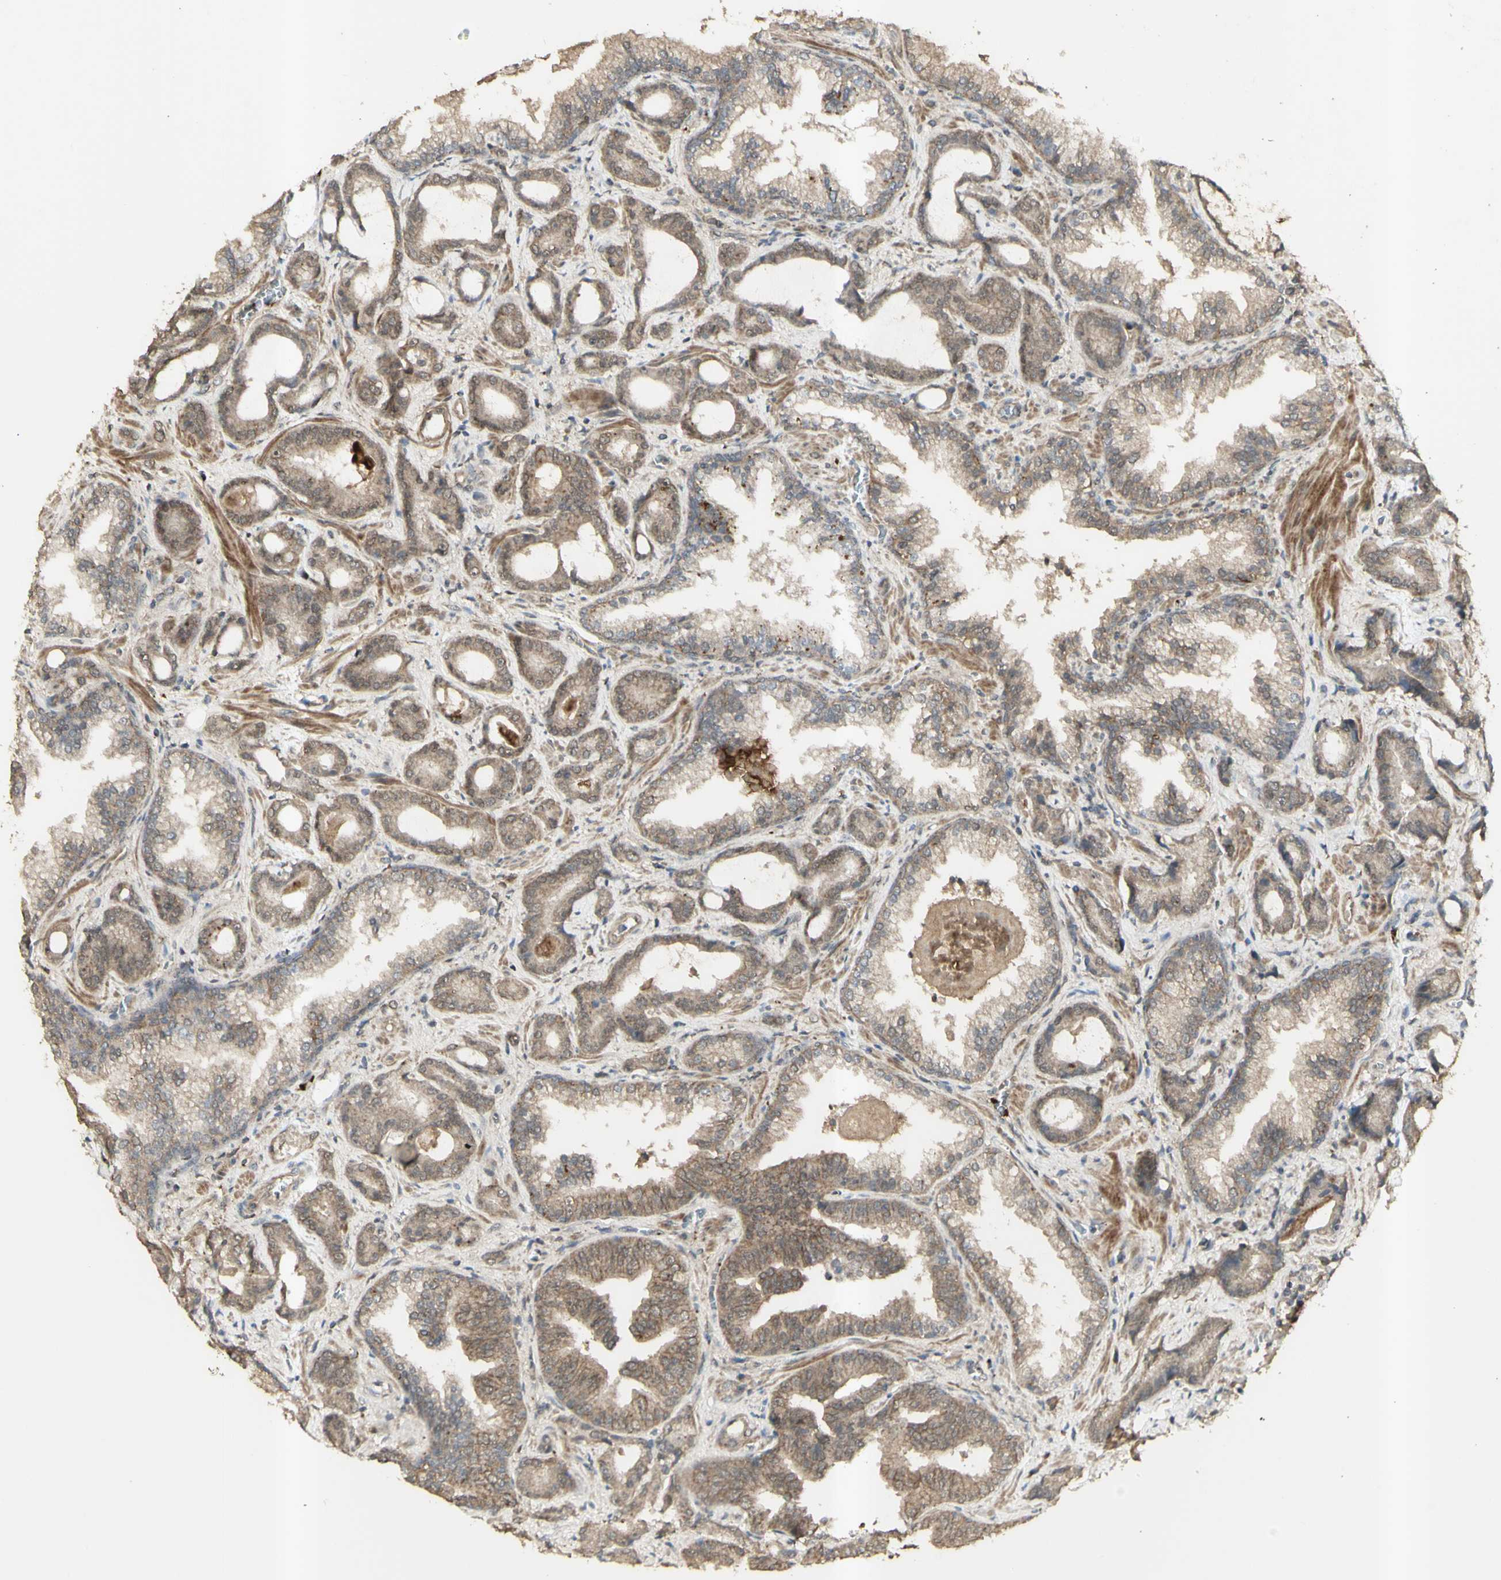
{"staining": {"intensity": "weak", "quantity": ">75%", "location": "cytoplasmic/membranous"}, "tissue": "prostate cancer", "cell_type": "Tumor cells", "image_type": "cancer", "snomed": [{"axis": "morphology", "description": "Adenocarcinoma, Low grade"}, {"axis": "topography", "description": "Prostate"}], "caption": "This histopathology image exhibits immunohistochemistry (IHC) staining of human prostate cancer, with low weak cytoplasmic/membranous expression in approximately >75% of tumor cells.", "gene": "ALOX12", "patient": {"sex": "male", "age": 60}}